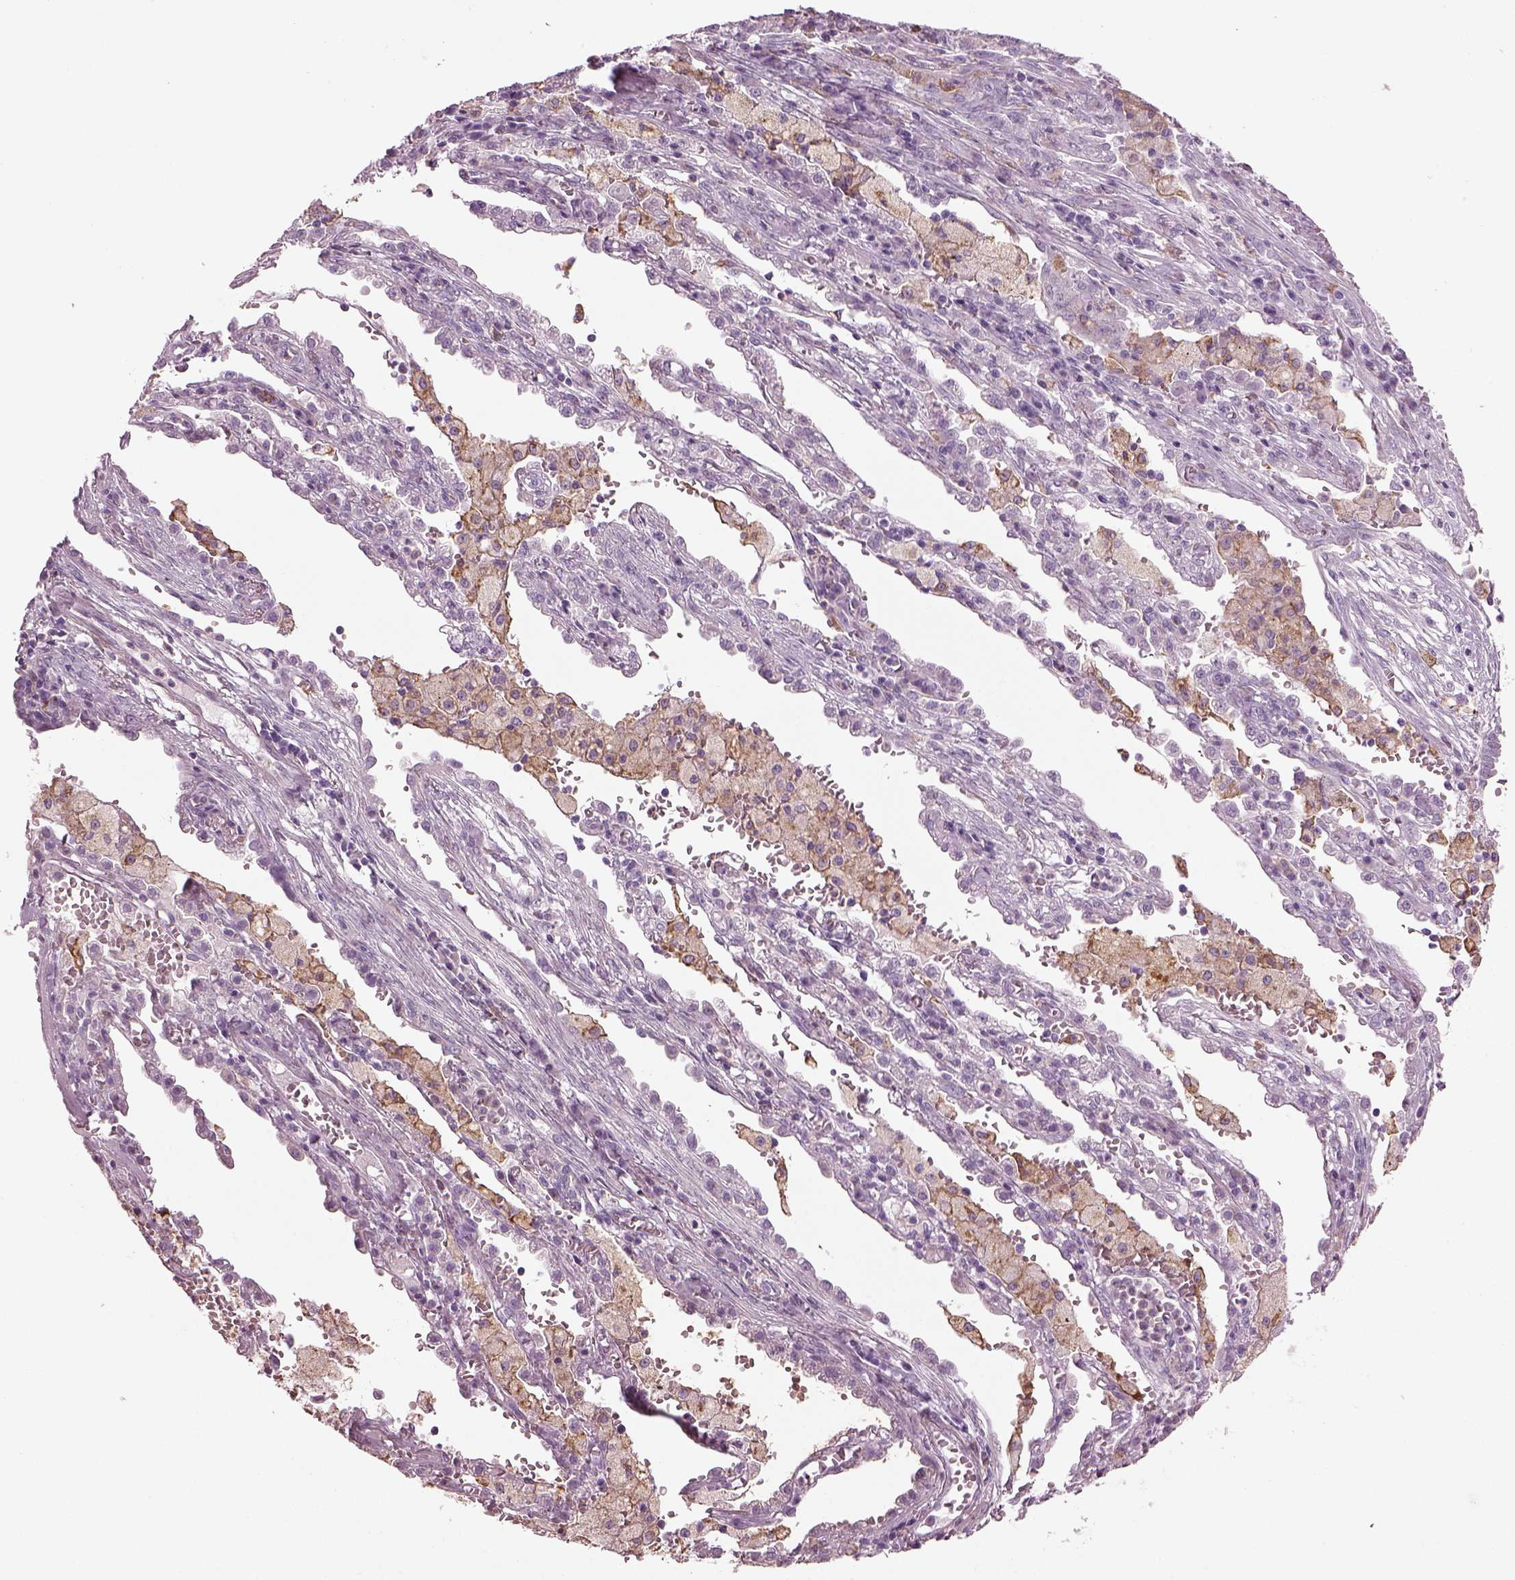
{"staining": {"intensity": "negative", "quantity": "none", "location": "none"}, "tissue": "lung cancer", "cell_type": "Tumor cells", "image_type": "cancer", "snomed": [{"axis": "morphology", "description": "Adenocarcinoma, NOS"}, {"axis": "topography", "description": "Lung"}], "caption": "DAB immunohistochemical staining of lung cancer shows no significant expression in tumor cells.", "gene": "TMEM231", "patient": {"sex": "male", "age": 57}}